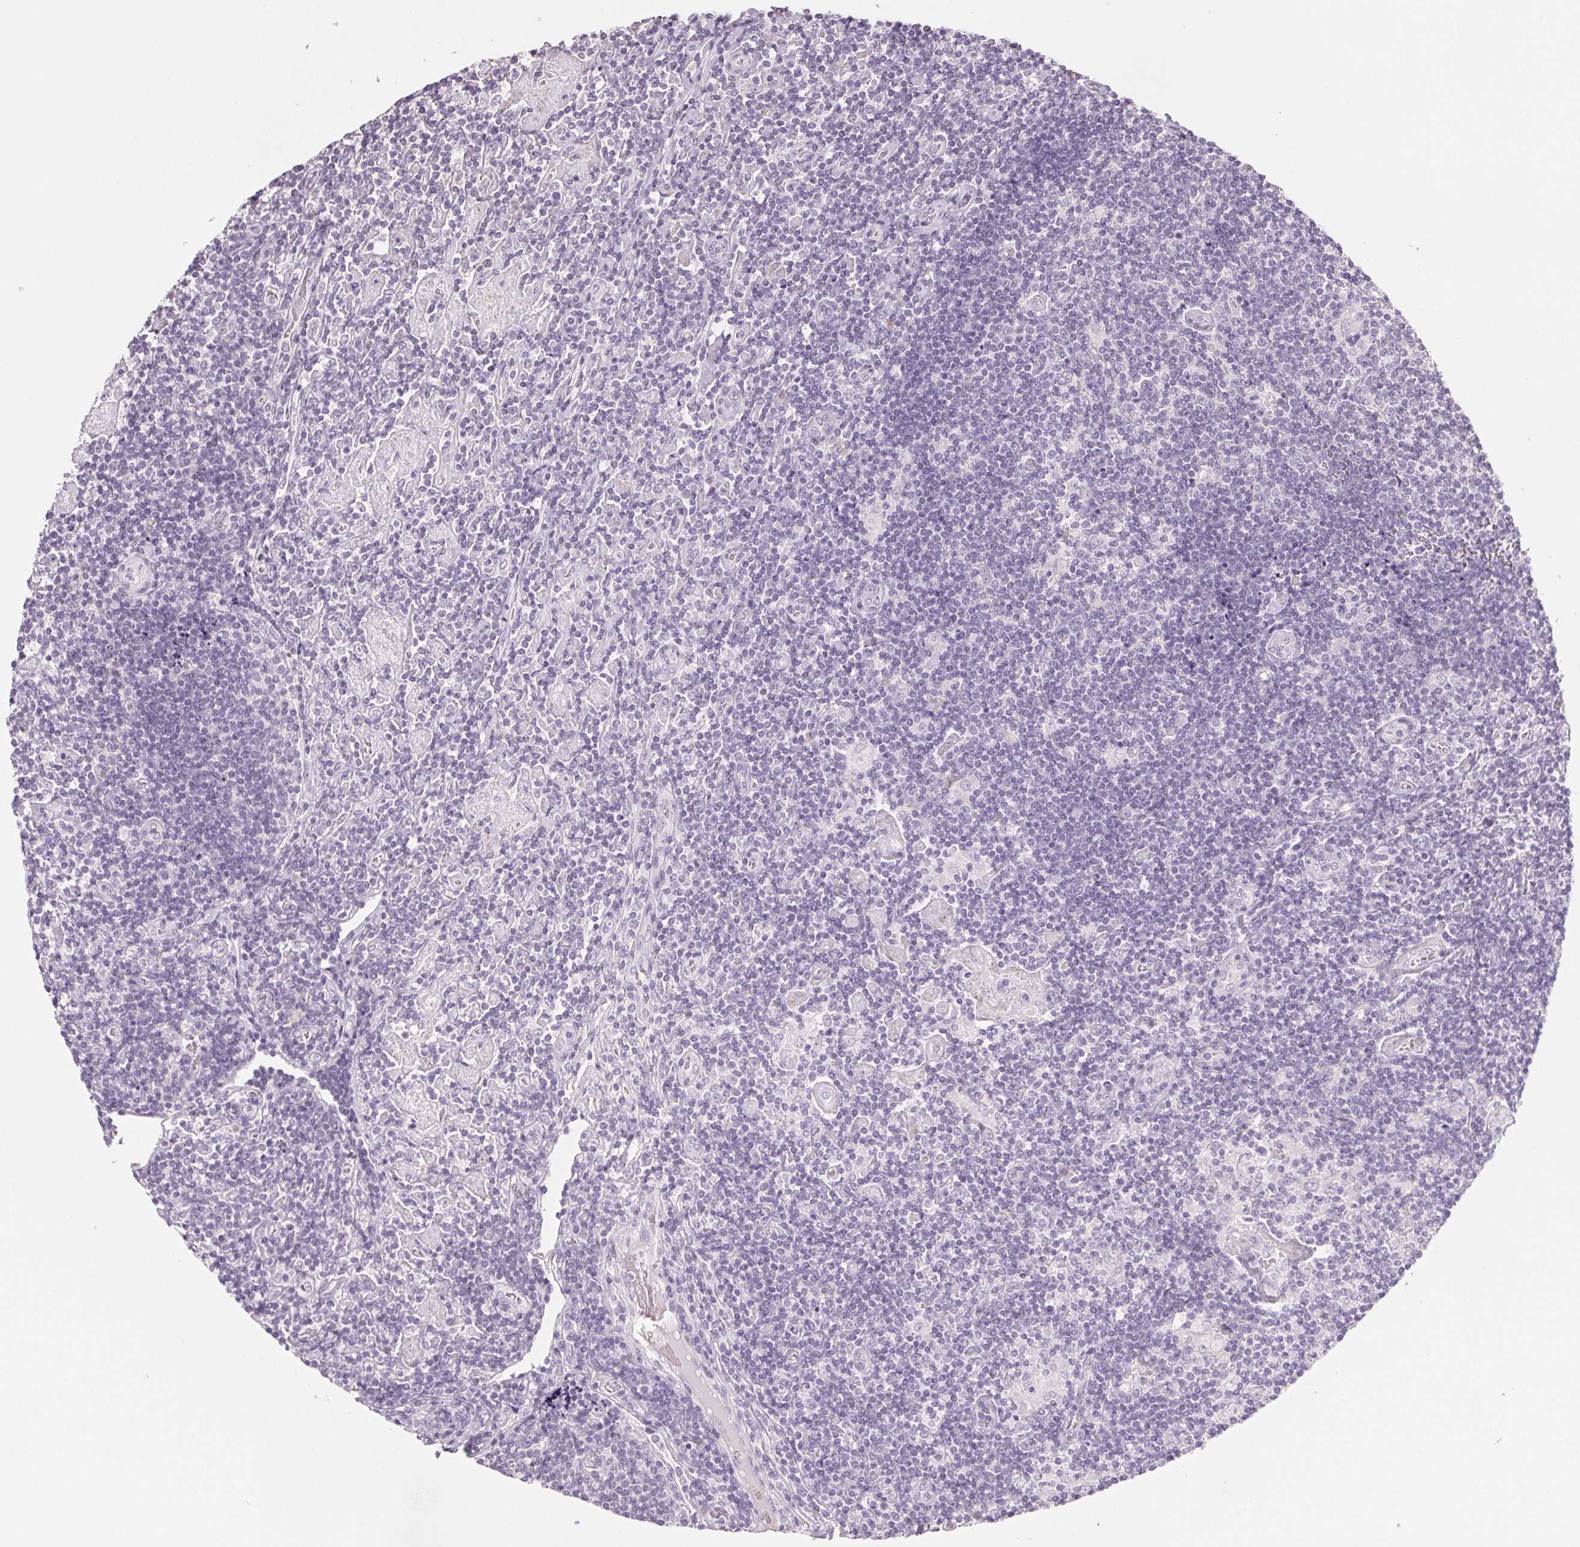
{"staining": {"intensity": "negative", "quantity": "none", "location": "none"}, "tissue": "lymphoma", "cell_type": "Tumor cells", "image_type": "cancer", "snomed": [{"axis": "morphology", "description": "Hodgkin's disease, NOS"}, {"axis": "topography", "description": "Lymph node"}], "caption": "This micrograph is of lymphoma stained with immunohistochemistry (IHC) to label a protein in brown with the nuclei are counter-stained blue. There is no positivity in tumor cells.", "gene": "DNAJC6", "patient": {"sex": "male", "age": 40}}